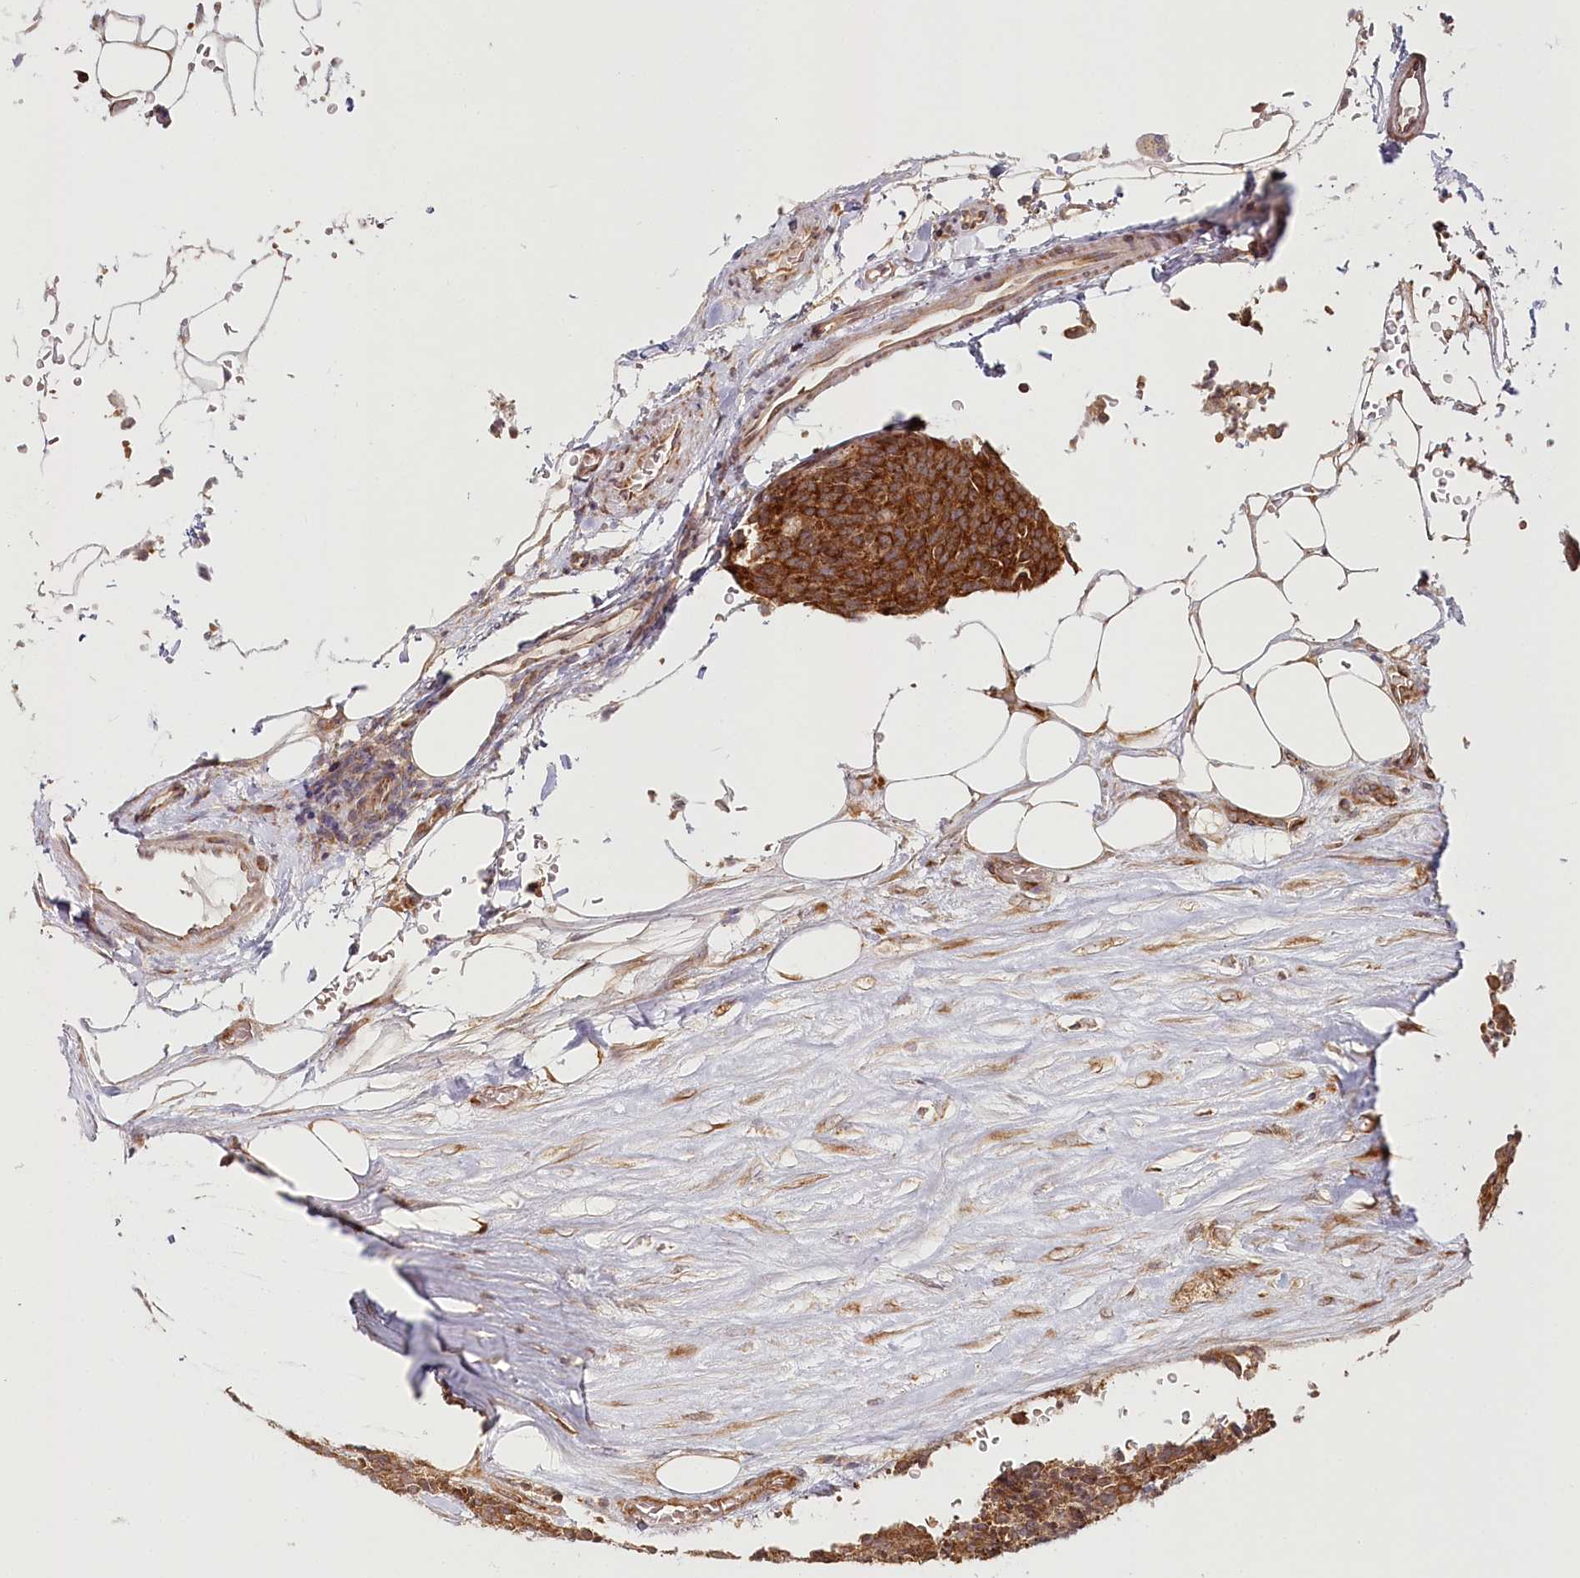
{"staining": {"intensity": "strong", "quantity": ">75%", "location": "cytoplasmic/membranous"}, "tissue": "carcinoid", "cell_type": "Tumor cells", "image_type": "cancer", "snomed": [{"axis": "morphology", "description": "Carcinoid, malignant, NOS"}, {"axis": "topography", "description": "Pancreas"}], "caption": "Human carcinoid (malignant) stained with a protein marker demonstrates strong staining in tumor cells.", "gene": "OTUD4", "patient": {"sex": "female", "age": 54}}